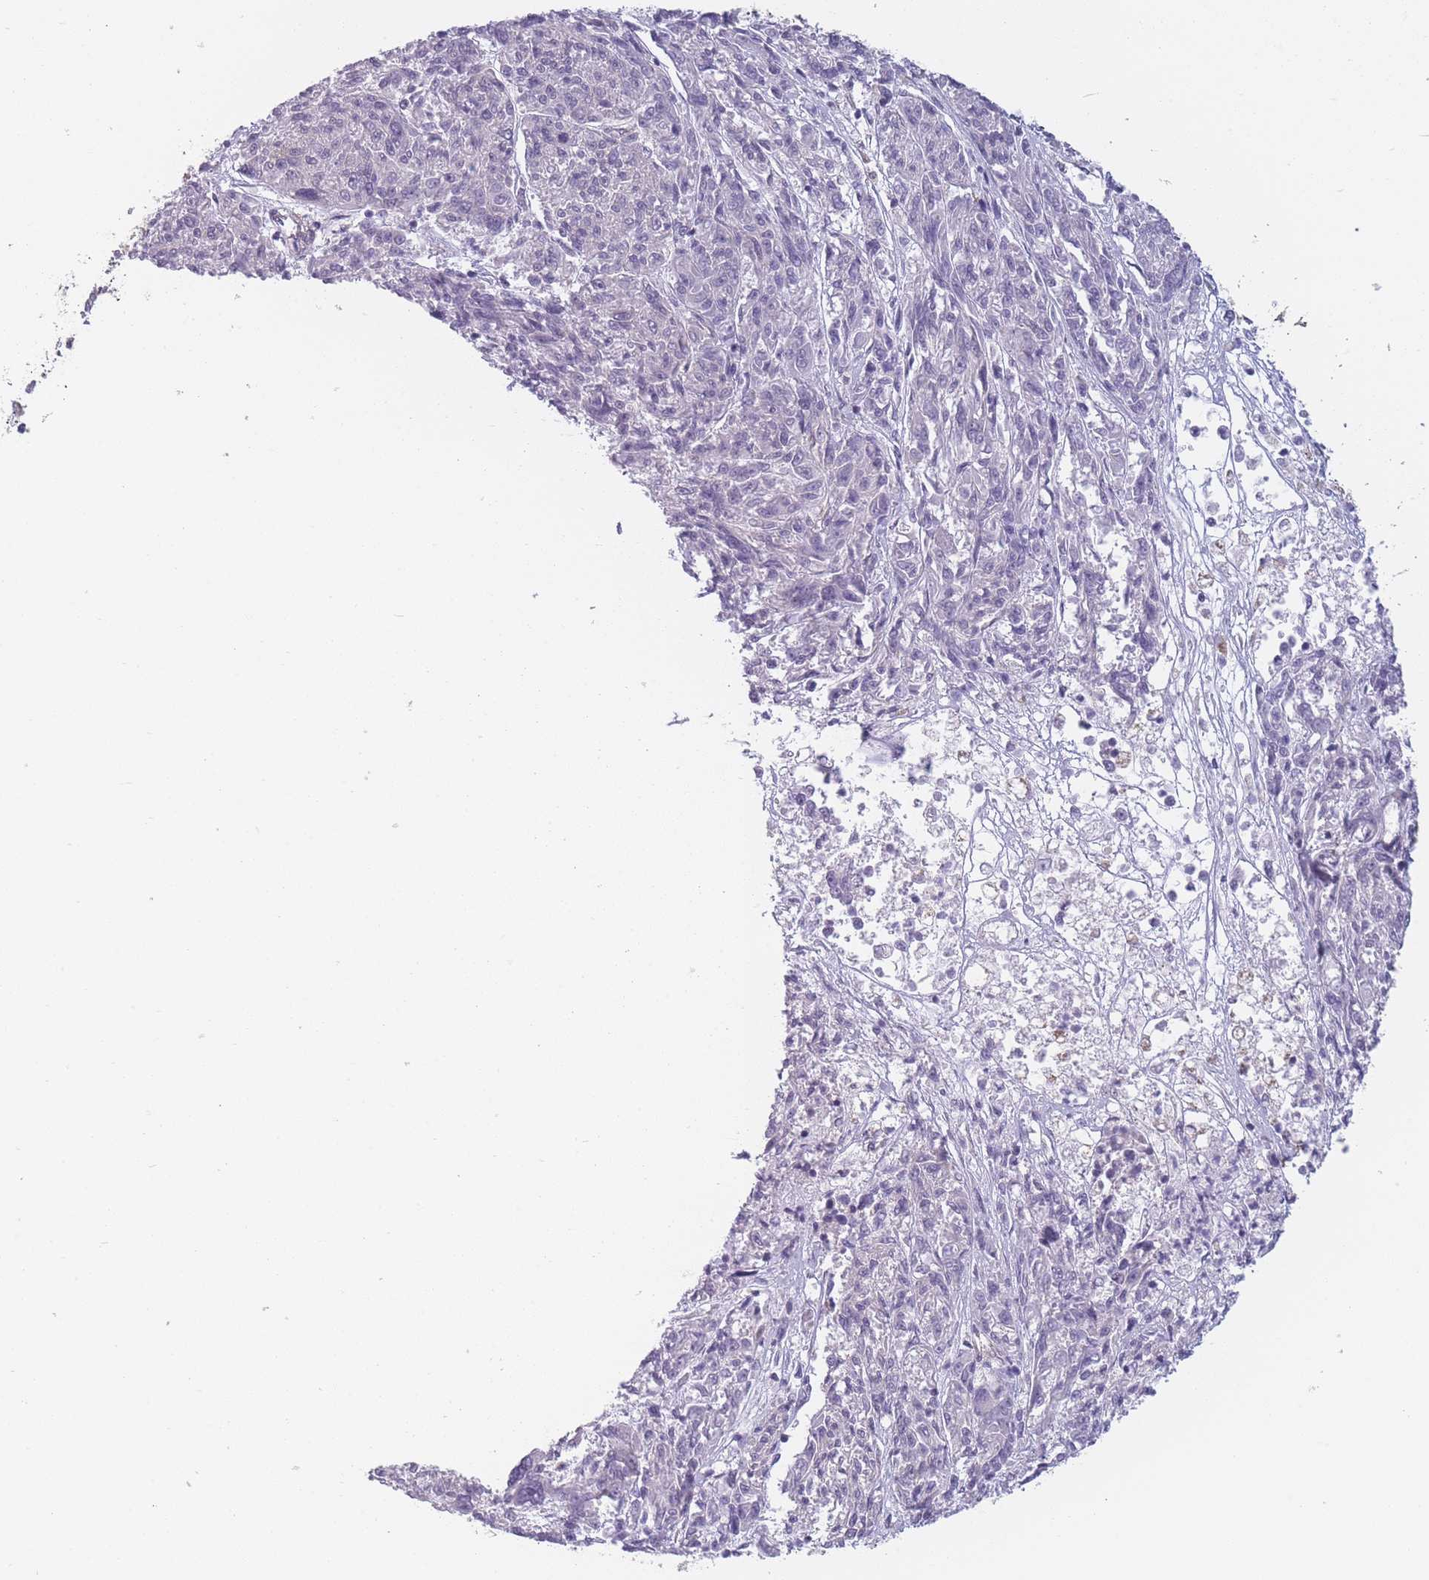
{"staining": {"intensity": "negative", "quantity": "none", "location": "none"}, "tissue": "melanoma", "cell_type": "Tumor cells", "image_type": "cancer", "snomed": [{"axis": "morphology", "description": "Malignant melanoma, NOS"}, {"axis": "topography", "description": "Skin"}], "caption": "Immunohistochemical staining of melanoma displays no significant staining in tumor cells. (DAB (3,3'-diaminobenzidine) IHC visualized using brightfield microscopy, high magnification).", "gene": "OR6B3", "patient": {"sex": "male", "age": 53}}